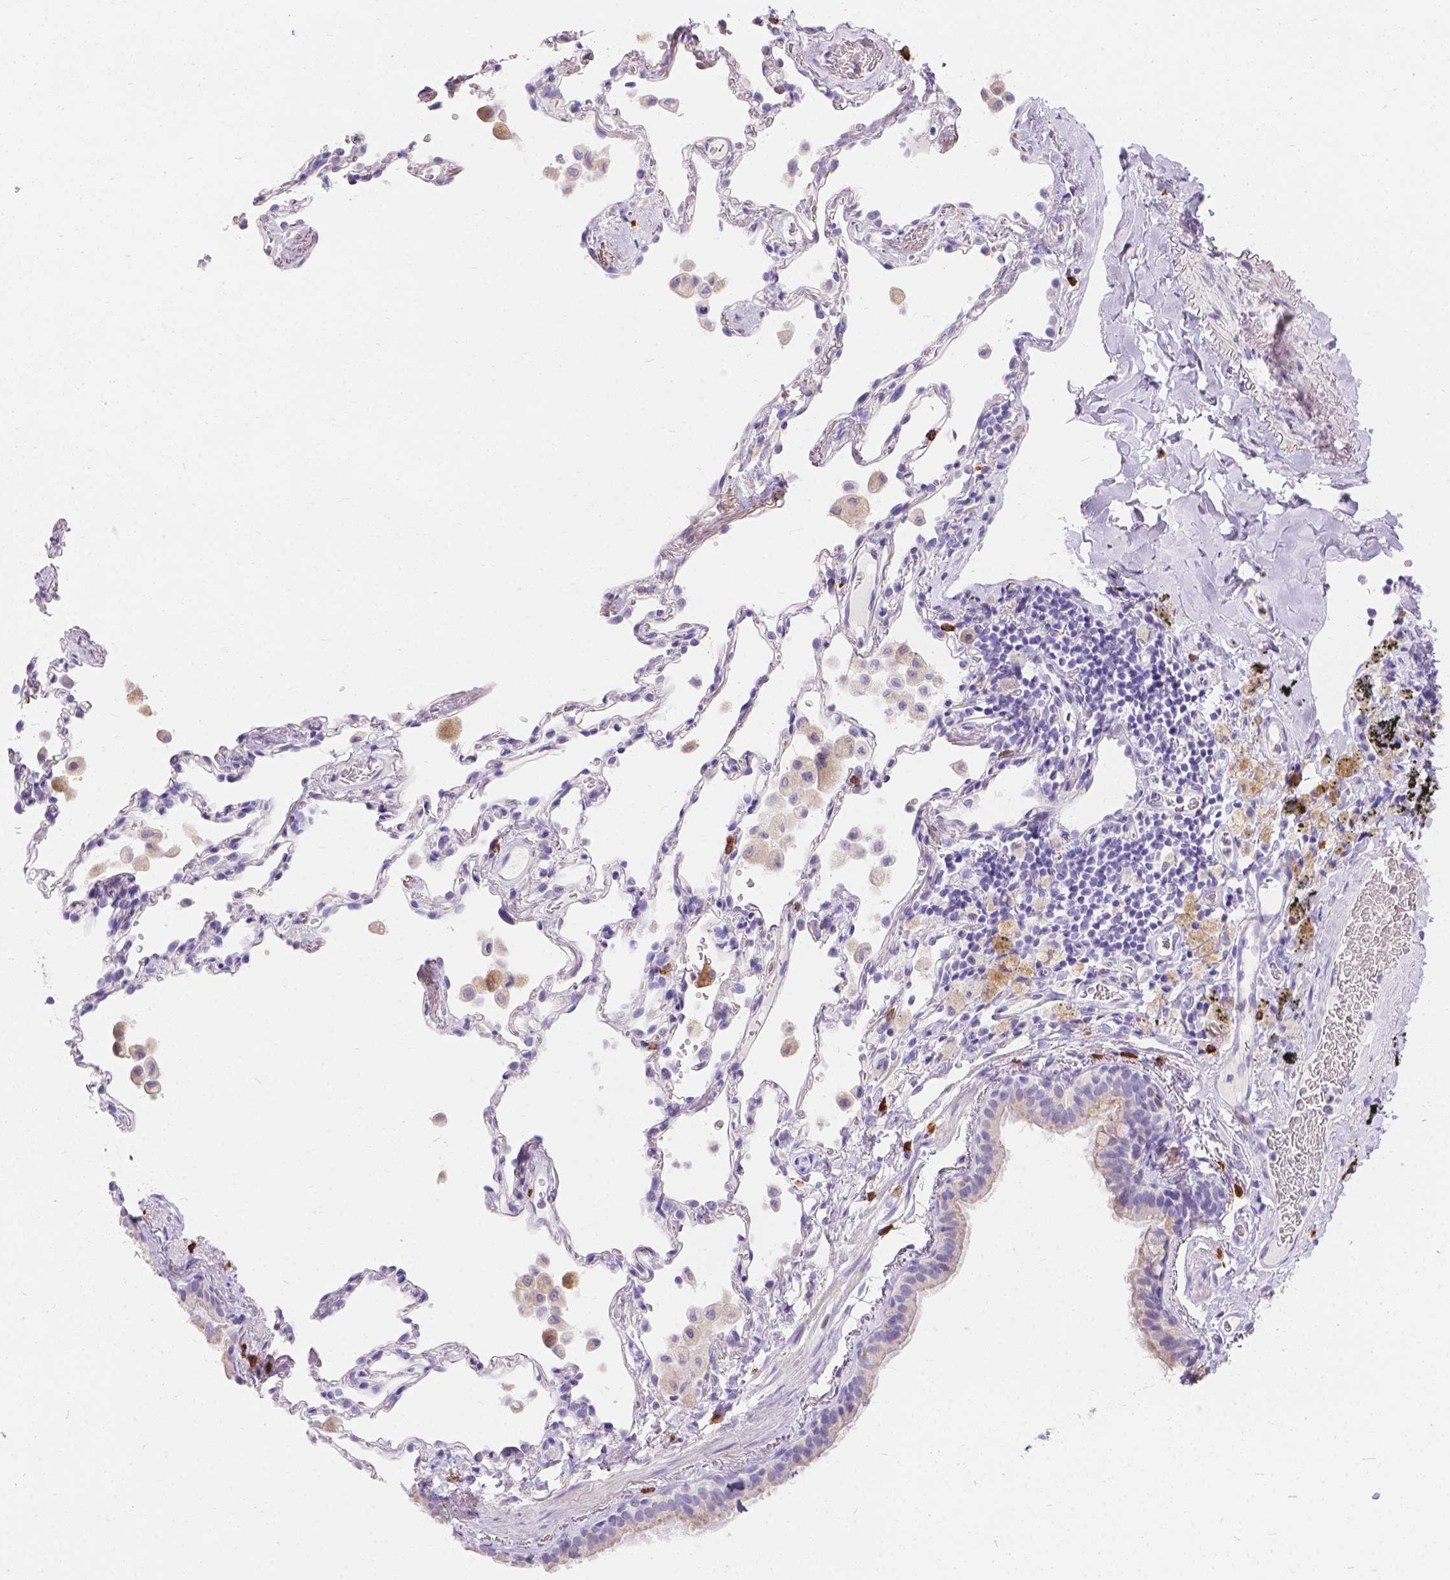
{"staining": {"intensity": "negative", "quantity": "none", "location": "none"}, "tissue": "bronchus", "cell_type": "Respiratory epithelial cells", "image_type": "normal", "snomed": [{"axis": "morphology", "description": "Normal tissue, NOS"}, {"axis": "topography", "description": "Bronchus"}, {"axis": "topography", "description": "Lung"}], "caption": "The immunohistochemistry photomicrograph has no significant expression in respiratory epithelial cells of bronchus. (DAB immunohistochemistry visualized using brightfield microscopy, high magnification).", "gene": "GNRHR", "patient": {"sex": "male", "age": 54}}